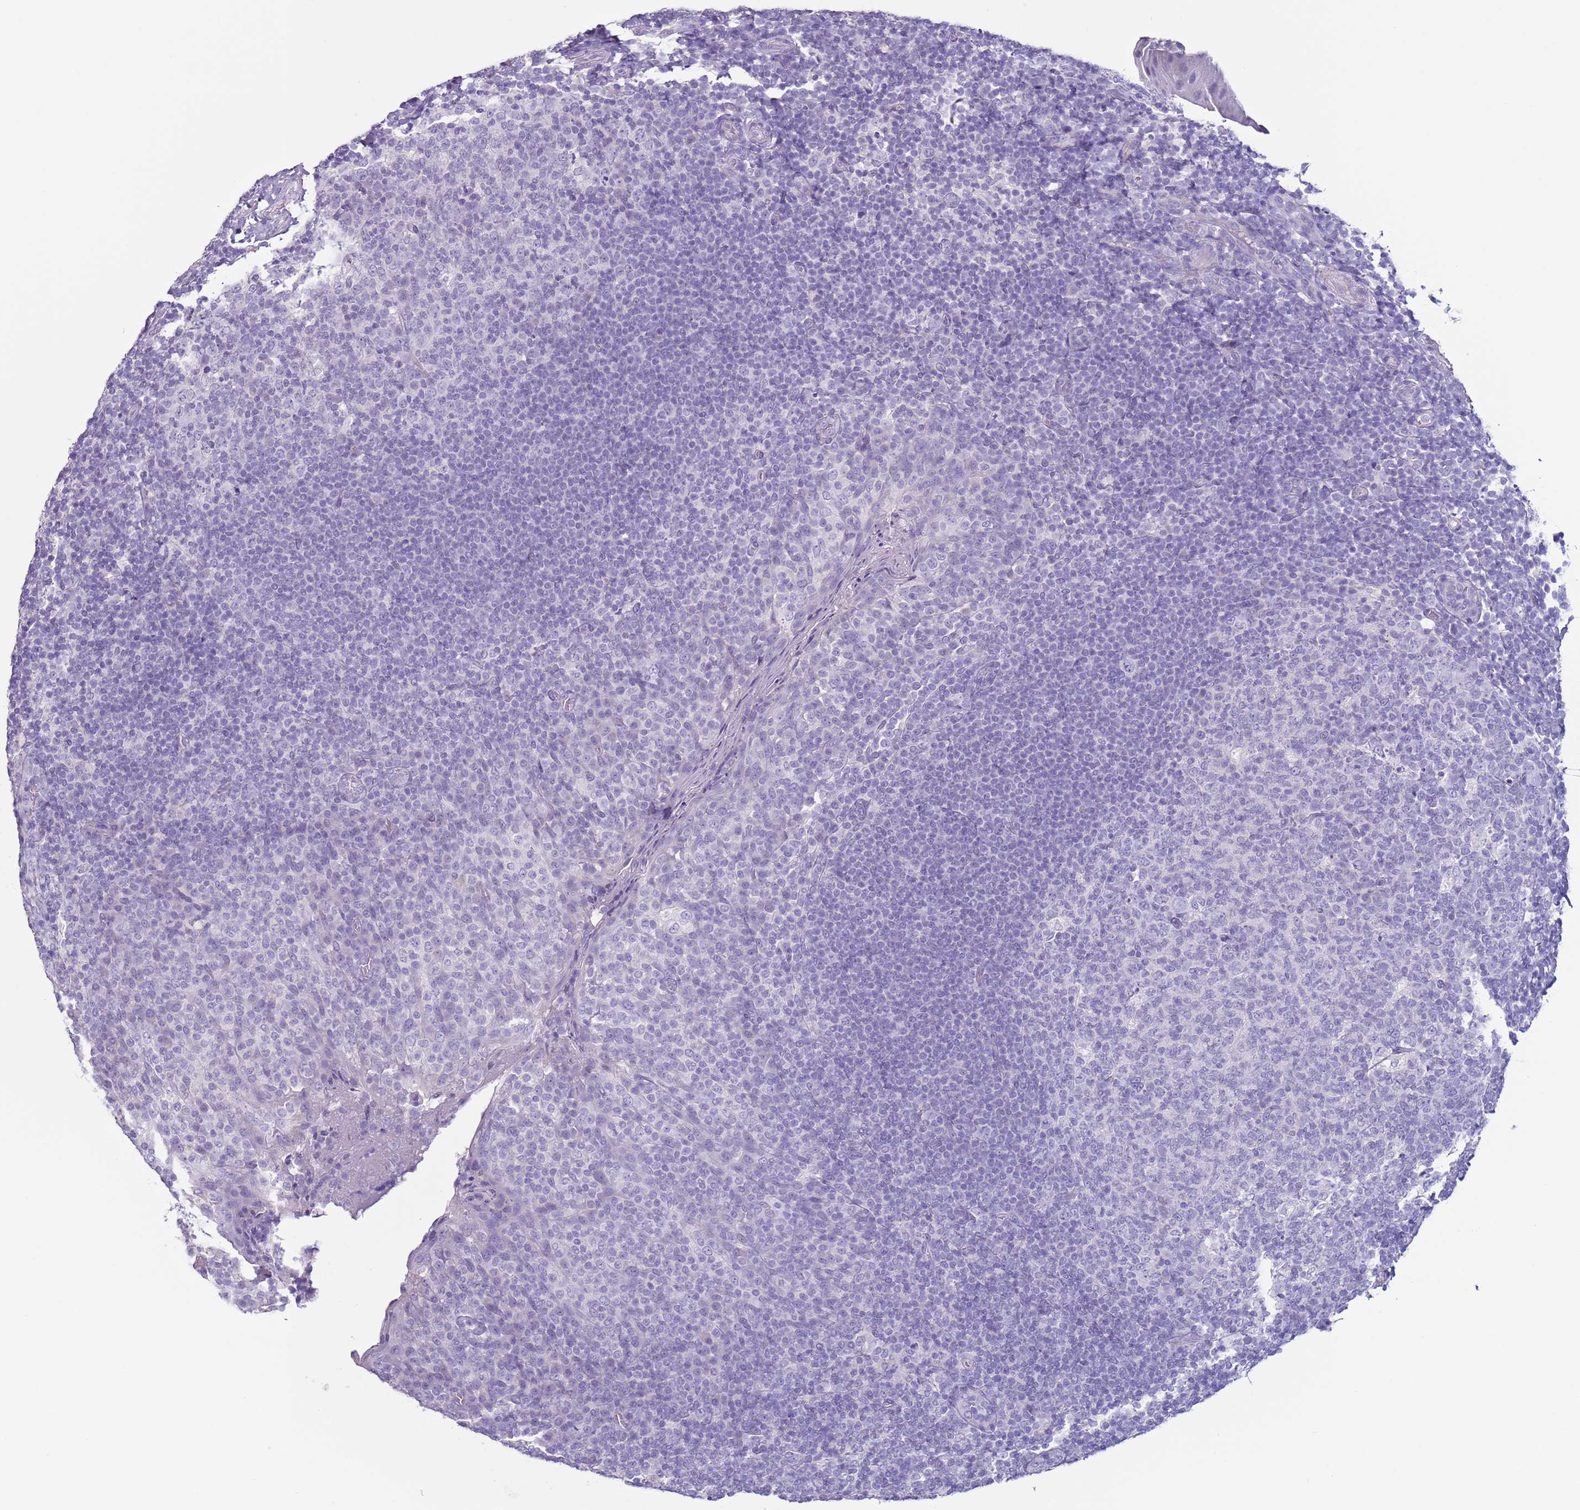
{"staining": {"intensity": "negative", "quantity": "none", "location": "none"}, "tissue": "tonsil", "cell_type": "Germinal center cells", "image_type": "normal", "snomed": [{"axis": "morphology", "description": "Normal tissue, NOS"}, {"axis": "topography", "description": "Tonsil"}], "caption": "Human tonsil stained for a protein using IHC shows no positivity in germinal center cells.", "gene": "NPAP1", "patient": {"sex": "female", "age": 19}}